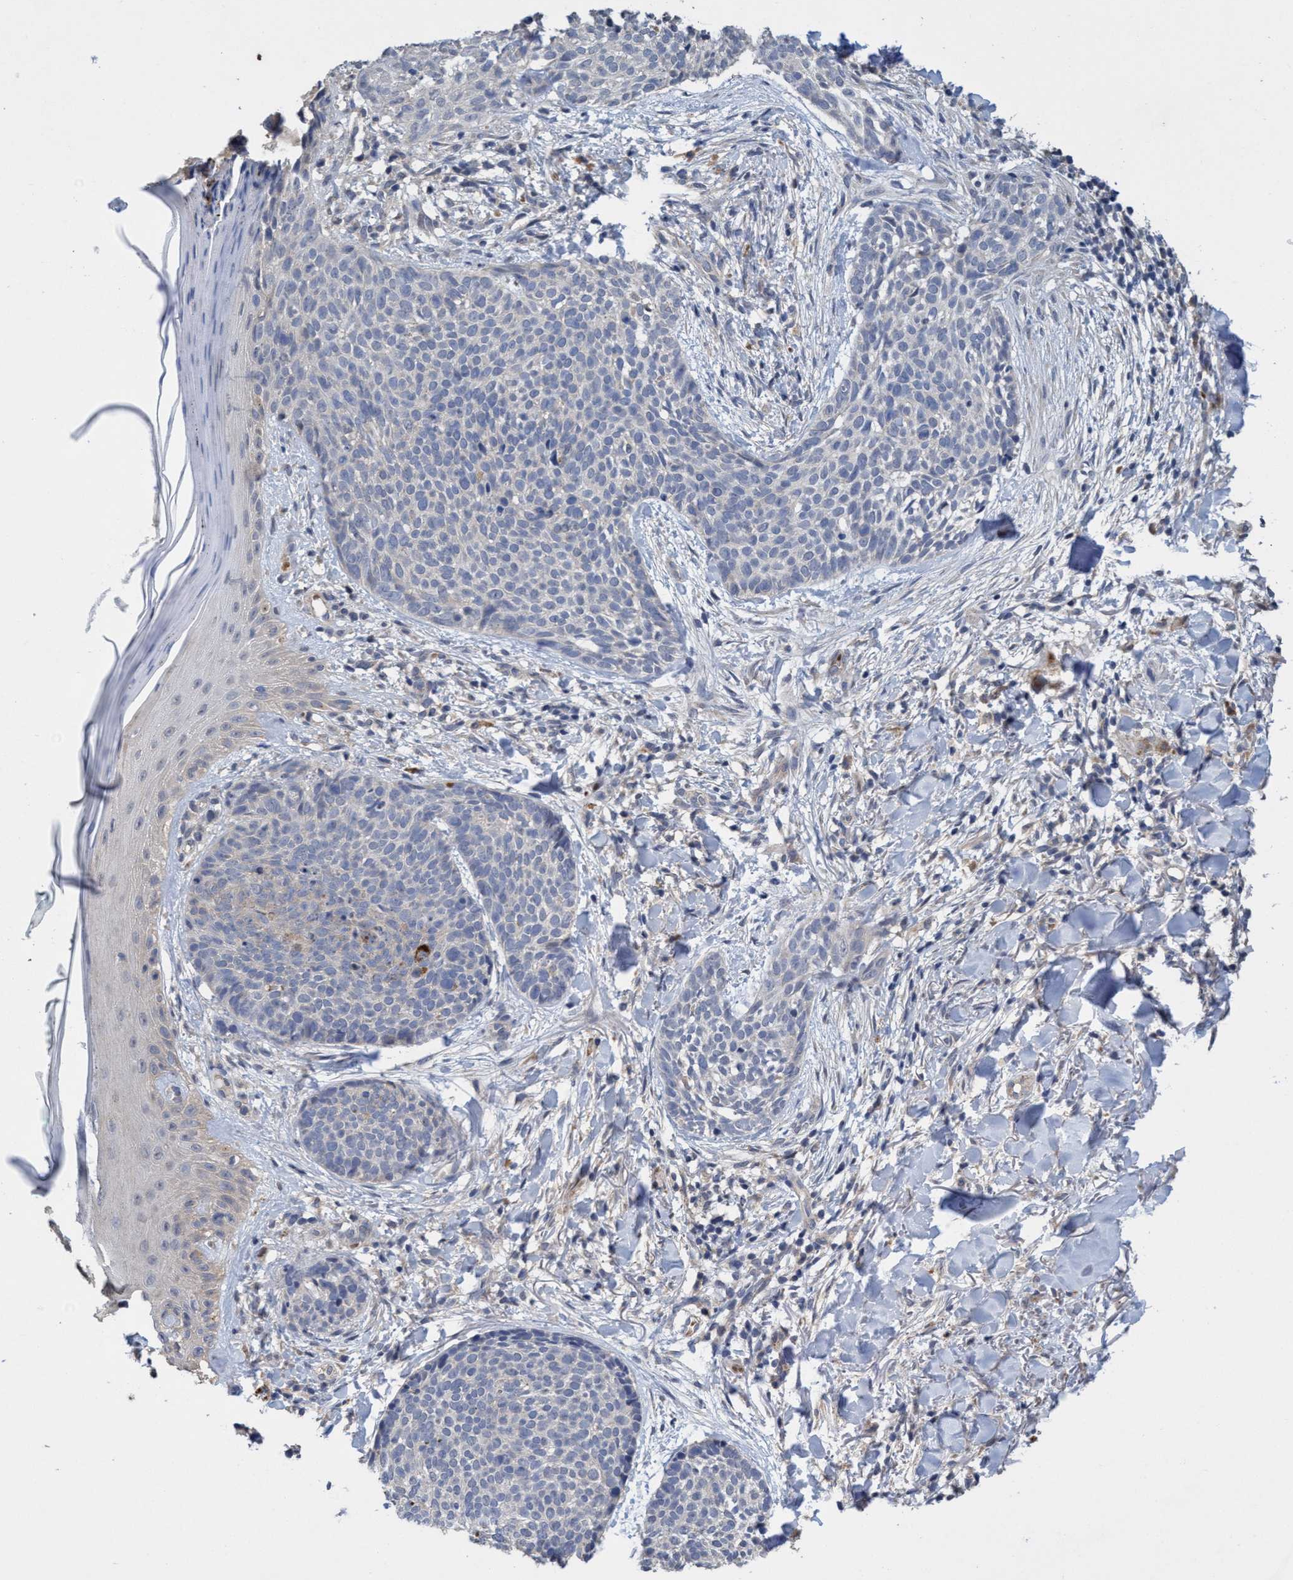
{"staining": {"intensity": "negative", "quantity": "none", "location": "none"}, "tissue": "skin cancer", "cell_type": "Tumor cells", "image_type": "cancer", "snomed": [{"axis": "morphology", "description": "Normal tissue, NOS"}, {"axis": "morphology", "description": "Basal cell carcinoma"}, {"axis": "topography", "description": "Skin"}], "caption": "This is an immunohistochemistry image of human skin cancer. There is no positivity in tumor cells.", "gene": "SEMA4D", "patient": {"sex": "male", "age": 67}}